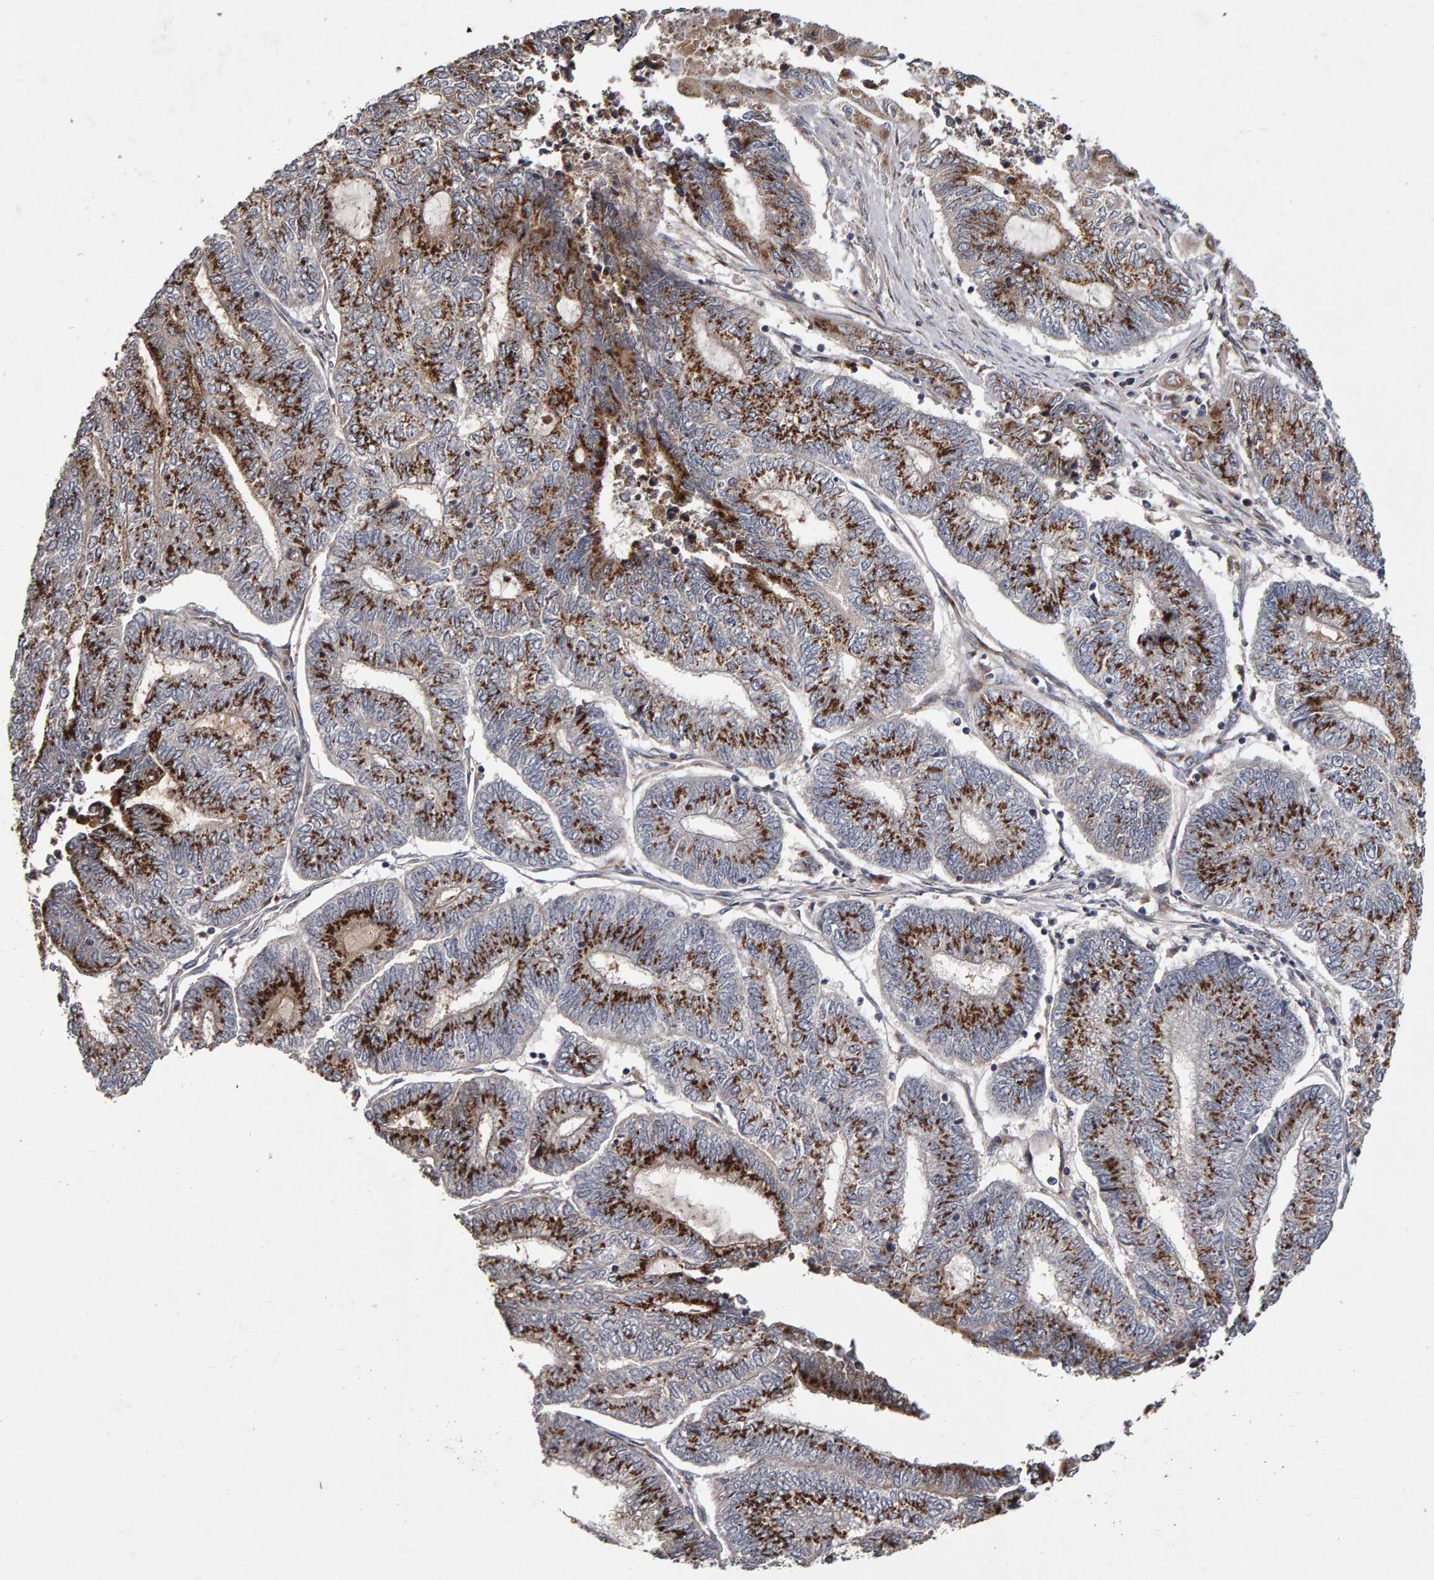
{"staining": {"intensity": "strong", "quantity": ">75%", "location": "cytoplasmic/membranous"}, "tissue": "endometrial cancer", "cell_type": "Tumor cells", "image_type": "cancer", "snomed": [{"axis": "morphology", "description": "Adenocarcinoma, NOS"}, {"axis": "topography", "description": "Uterus"}, {"axis": "topography", "description": "Endometrium"}], "caption": "About >75% of tumor cells in human adenocarcinoma (endometrial) show strong cytoplasmic/membranous protein positivity as visualized by brown immunohistochemical staining.", "gene": "CANT1", "patient": {"sex": "female", "age": 70}}